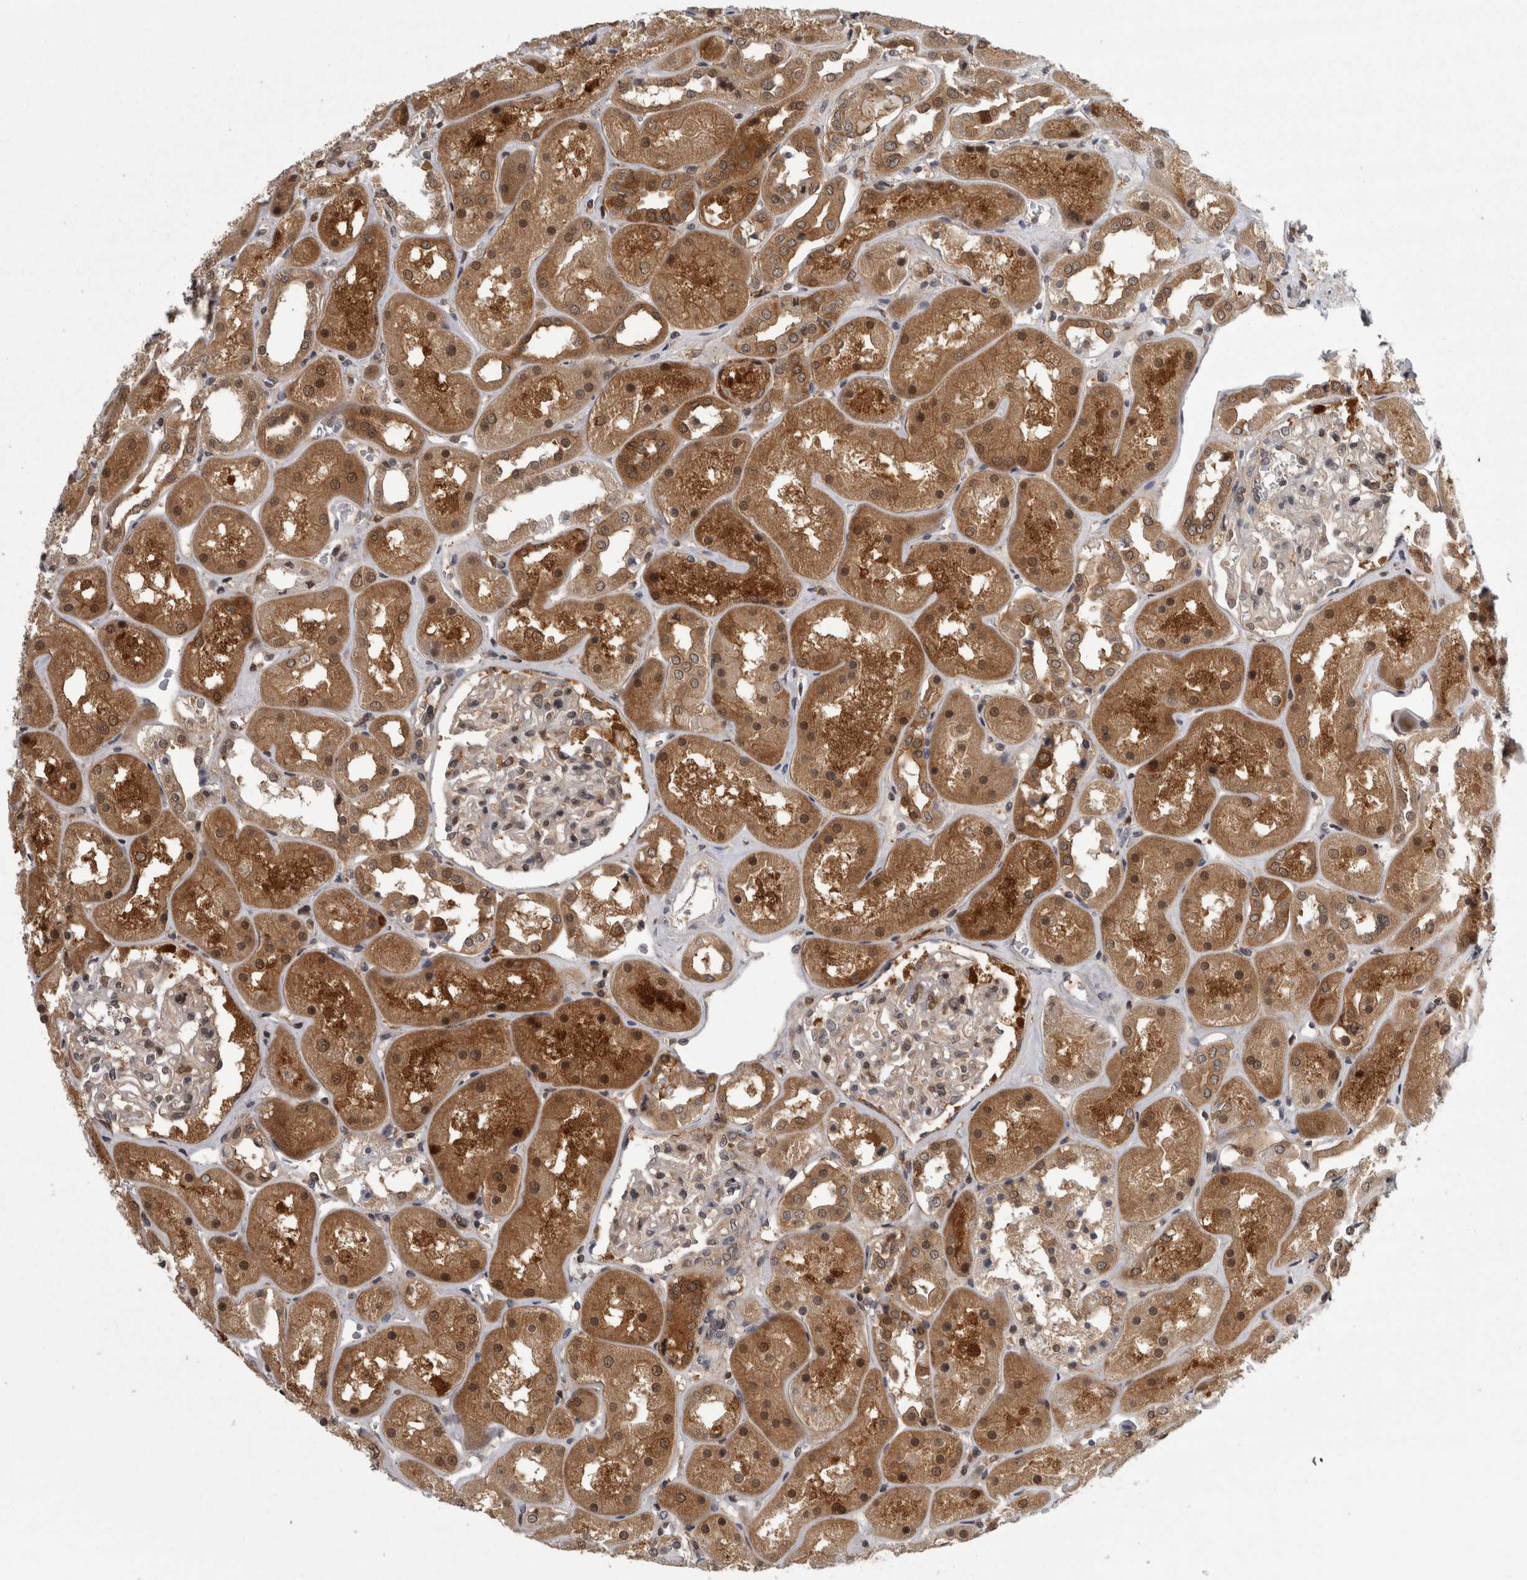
{"staining": {"intensity": "moderate", "quantity": "<25%", "location": "cytoplasmic/membranous,nuclear"}, "tissue": "kidney", "cell_type": "Cells in glomeruli", "image_type": "normal", "snomed": [{"axis": "morphology", "description": "Normal tissue, NOS"}, {"axis": "topography", "description": "Kidney"}], "caption": "An IHC image of normal tissue is shown. Protein staining in brown shows moderate cytoplasmic/membranous,nuclear positivity in kidney within cells in glomeruli.", "gene": "CACYBP", "patient": {"sex": "male", "age": 70}}